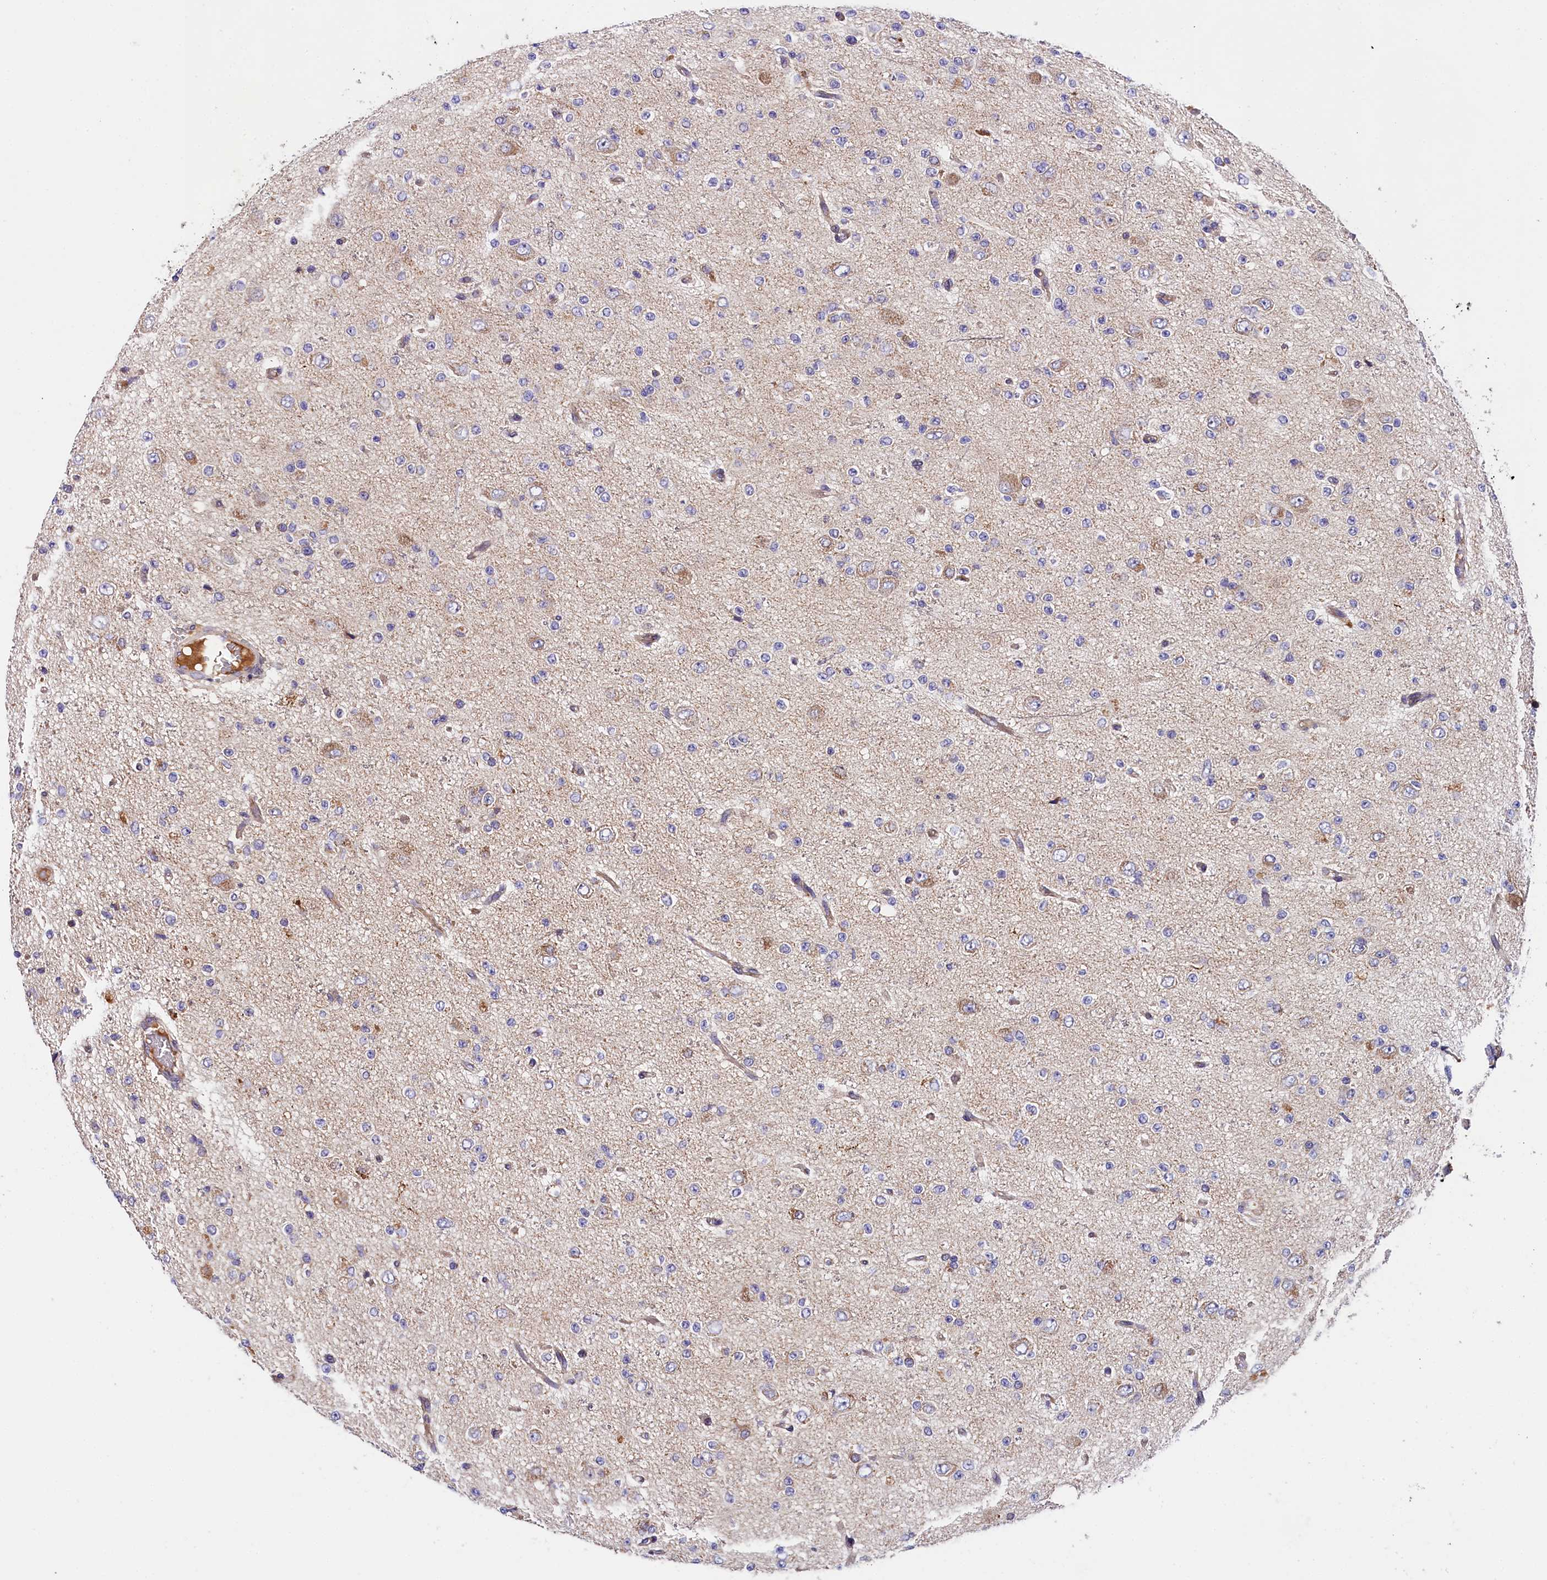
{"staining": {"intensity": "weak", "quantity": "<25%", "location": "cytoplasmic/membranous"}, "tissue": "glioma", "cell_type": "Tumor cells", "image_type": "cancer", "snomed": [{"axis": "morphology", "description": "Glioma, malignant, High grade"}, {"axis": "topography", "description": "pancreas cauda"}], "caption": "This photomicrograph is of glioma stained with IHC to label a protein in brown with the nuclei are counter-stained blue. There is no positivity in tumor cells.", "gene": "SPG11", "patient": {"sex": "male", "age": 60}}